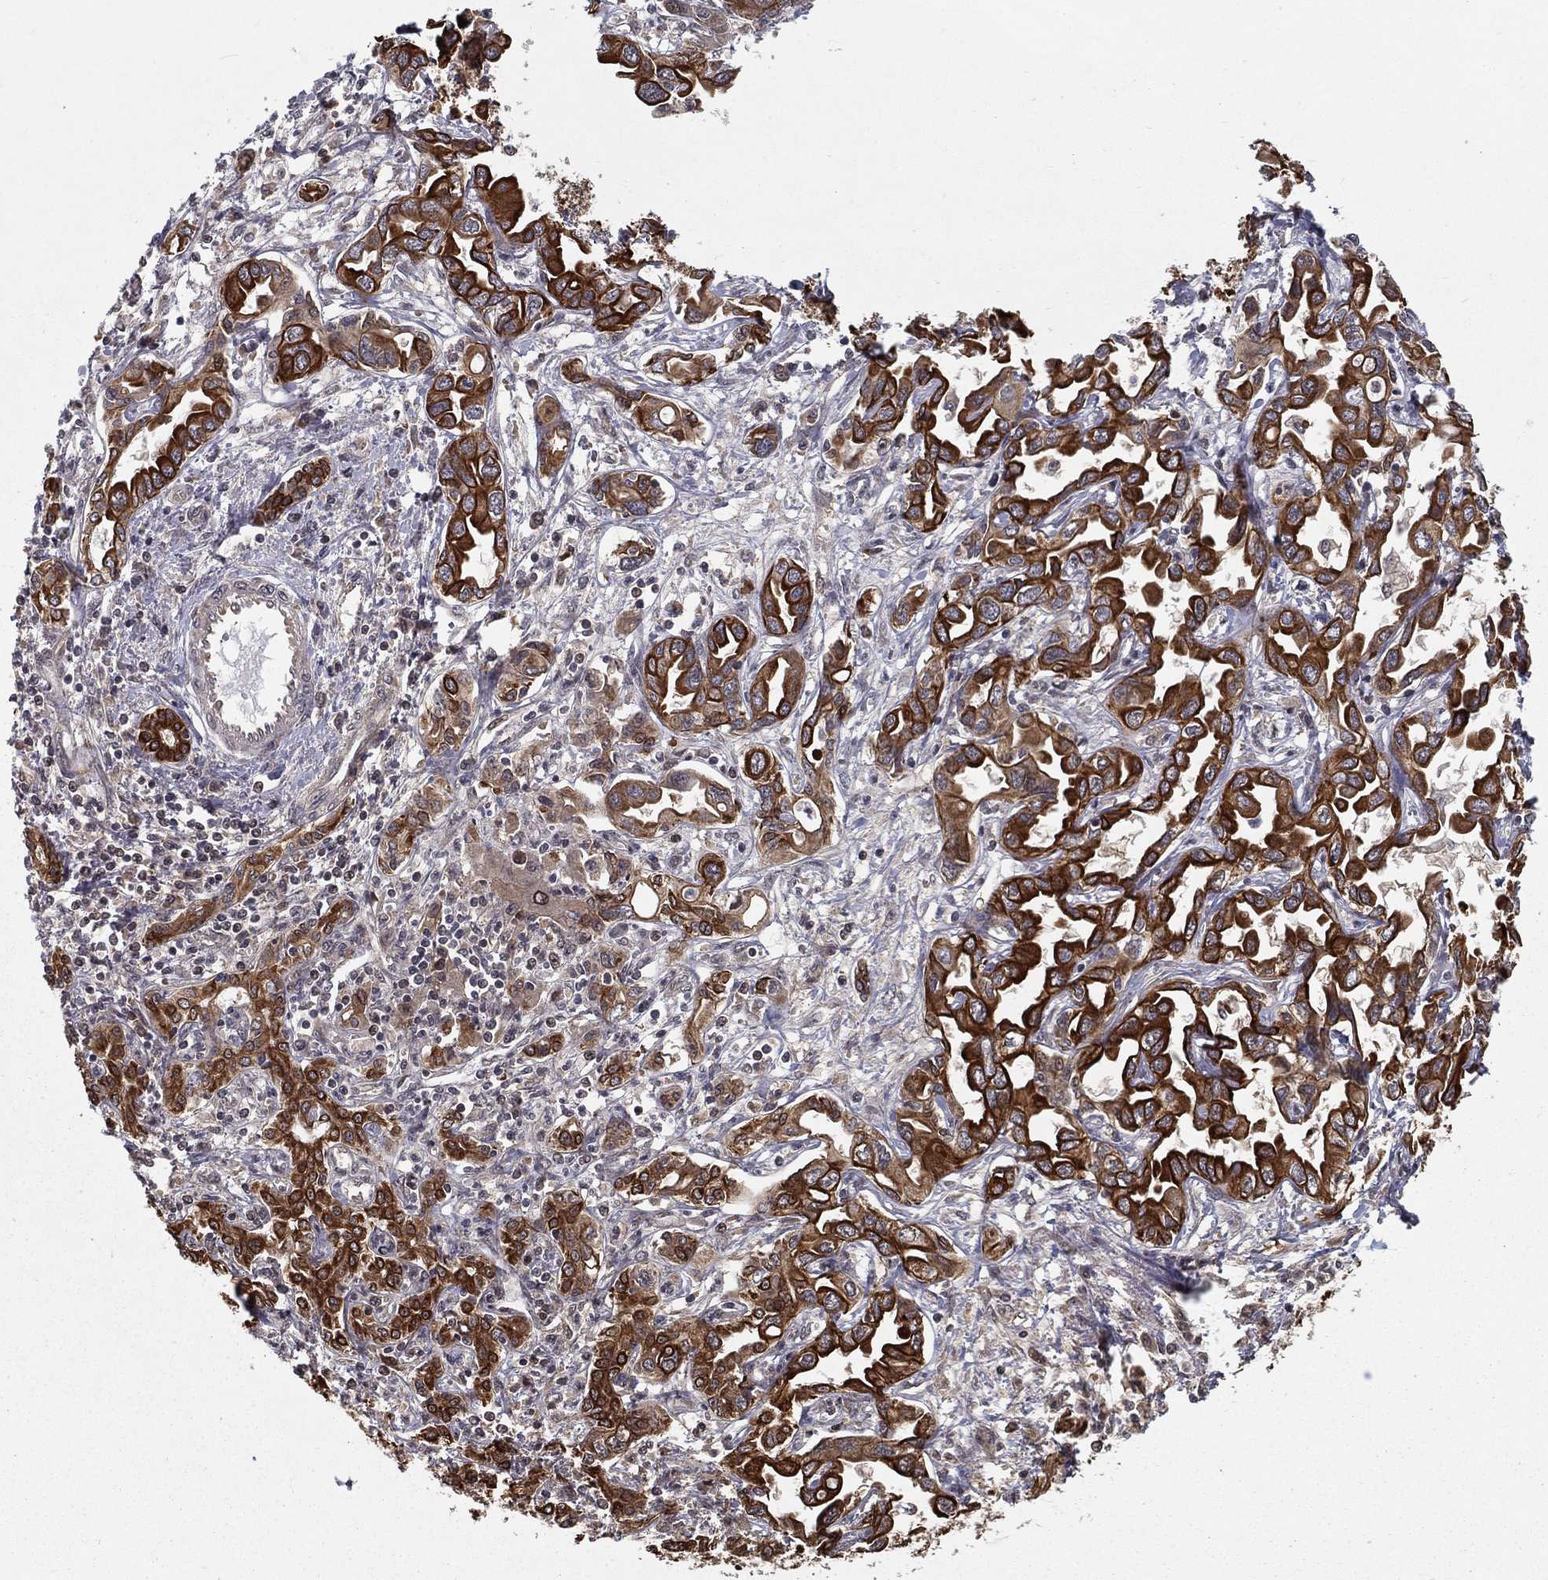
{"staining": {"intensity": "strong", "quantity": ">75%", "location": "cytoplasmic/membranous"}, "tissue": "liver cancer", "cell_type": "Tumor cells", "image_type": "cancer", "snomed": [{"axis": "morphology", "description": "Cholangiocarcinoma"}, {"axis": "topography", "description": "Liver"}], "caption": "A high-resolution image shows immunohistochemistry (IHC) staining of liver cancer (cholangiocarcinoma), which reveals strong cytoplasmic/membranous positivity in about >75% of tumor cells.", "gene": "SLC6A6", "patient": {"sex": "female", "age": 64}}